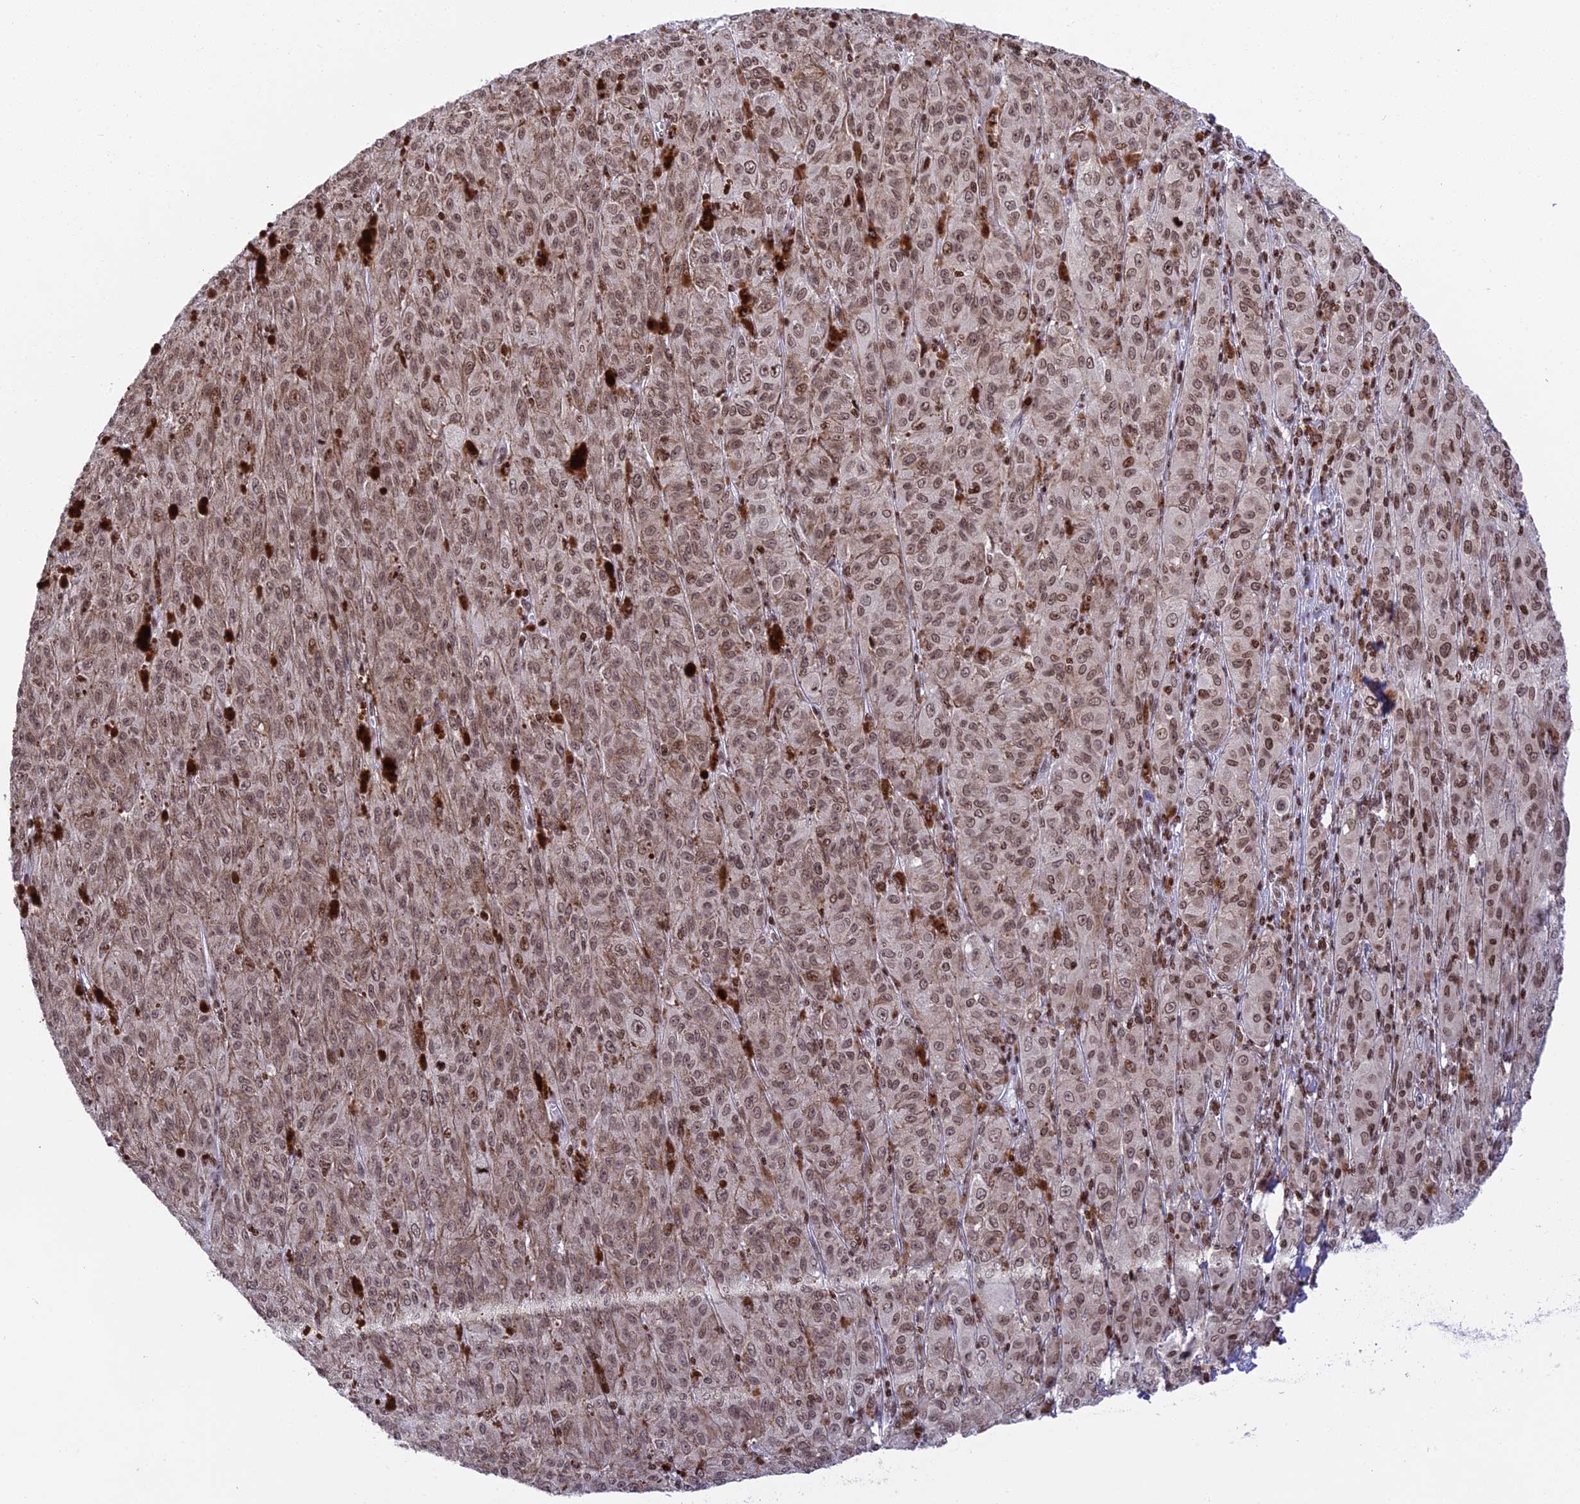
{"staining": {"intensity": "moderate", "quantity": ">75%", "location": "nuclear"}, "tissue": "melanoma", "cell_type": "Tumor cells", "image_type": "cancer", "snomed": [{"axis": "morphology", "description": "Malignant melanoma, NOS"}, {"axis": "topography", "description": "Skin"}], "caption": "This is an image of IHC staining of malignant melanoma, which shows moderate staining in the nuclear of tumor cells.", "gene": "TET2", "patient": {"sex": "female", "age": 52}}